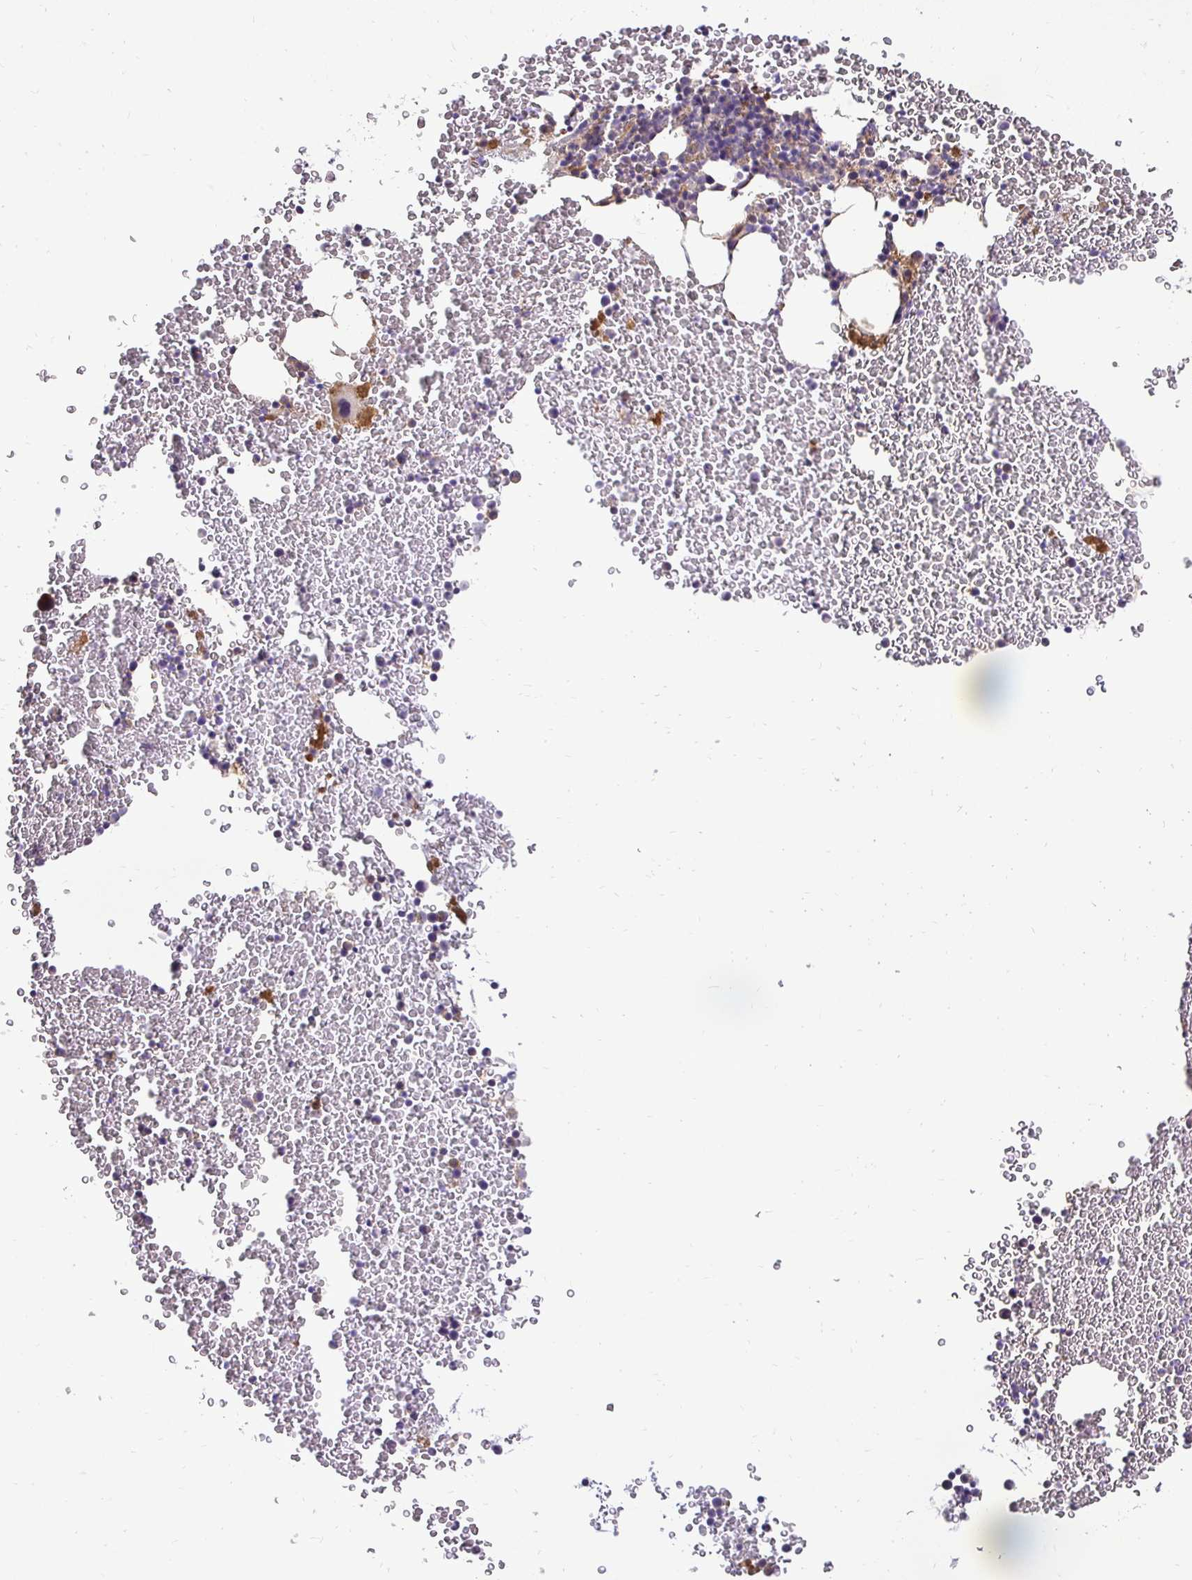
{"staining": {"intensity": "weak", "quantity": "<25%", "location": "cytoplasmic/membranous"}, "tissue": "bone marrow", "cell_type": "Hematopoietic cells", "image_type": "normal", "snomed": [{"axis": "morphology", "description": "Normal tissue, NOS"}, {"axis": "topography", "description": "Bone marrow"}], "caption": "Protein analysis of benign bone marrow reveals no significant positivity in hematopoietic cells.", "gene": "SLC9A1", "patient": {"sex": "female", "age": 26}}